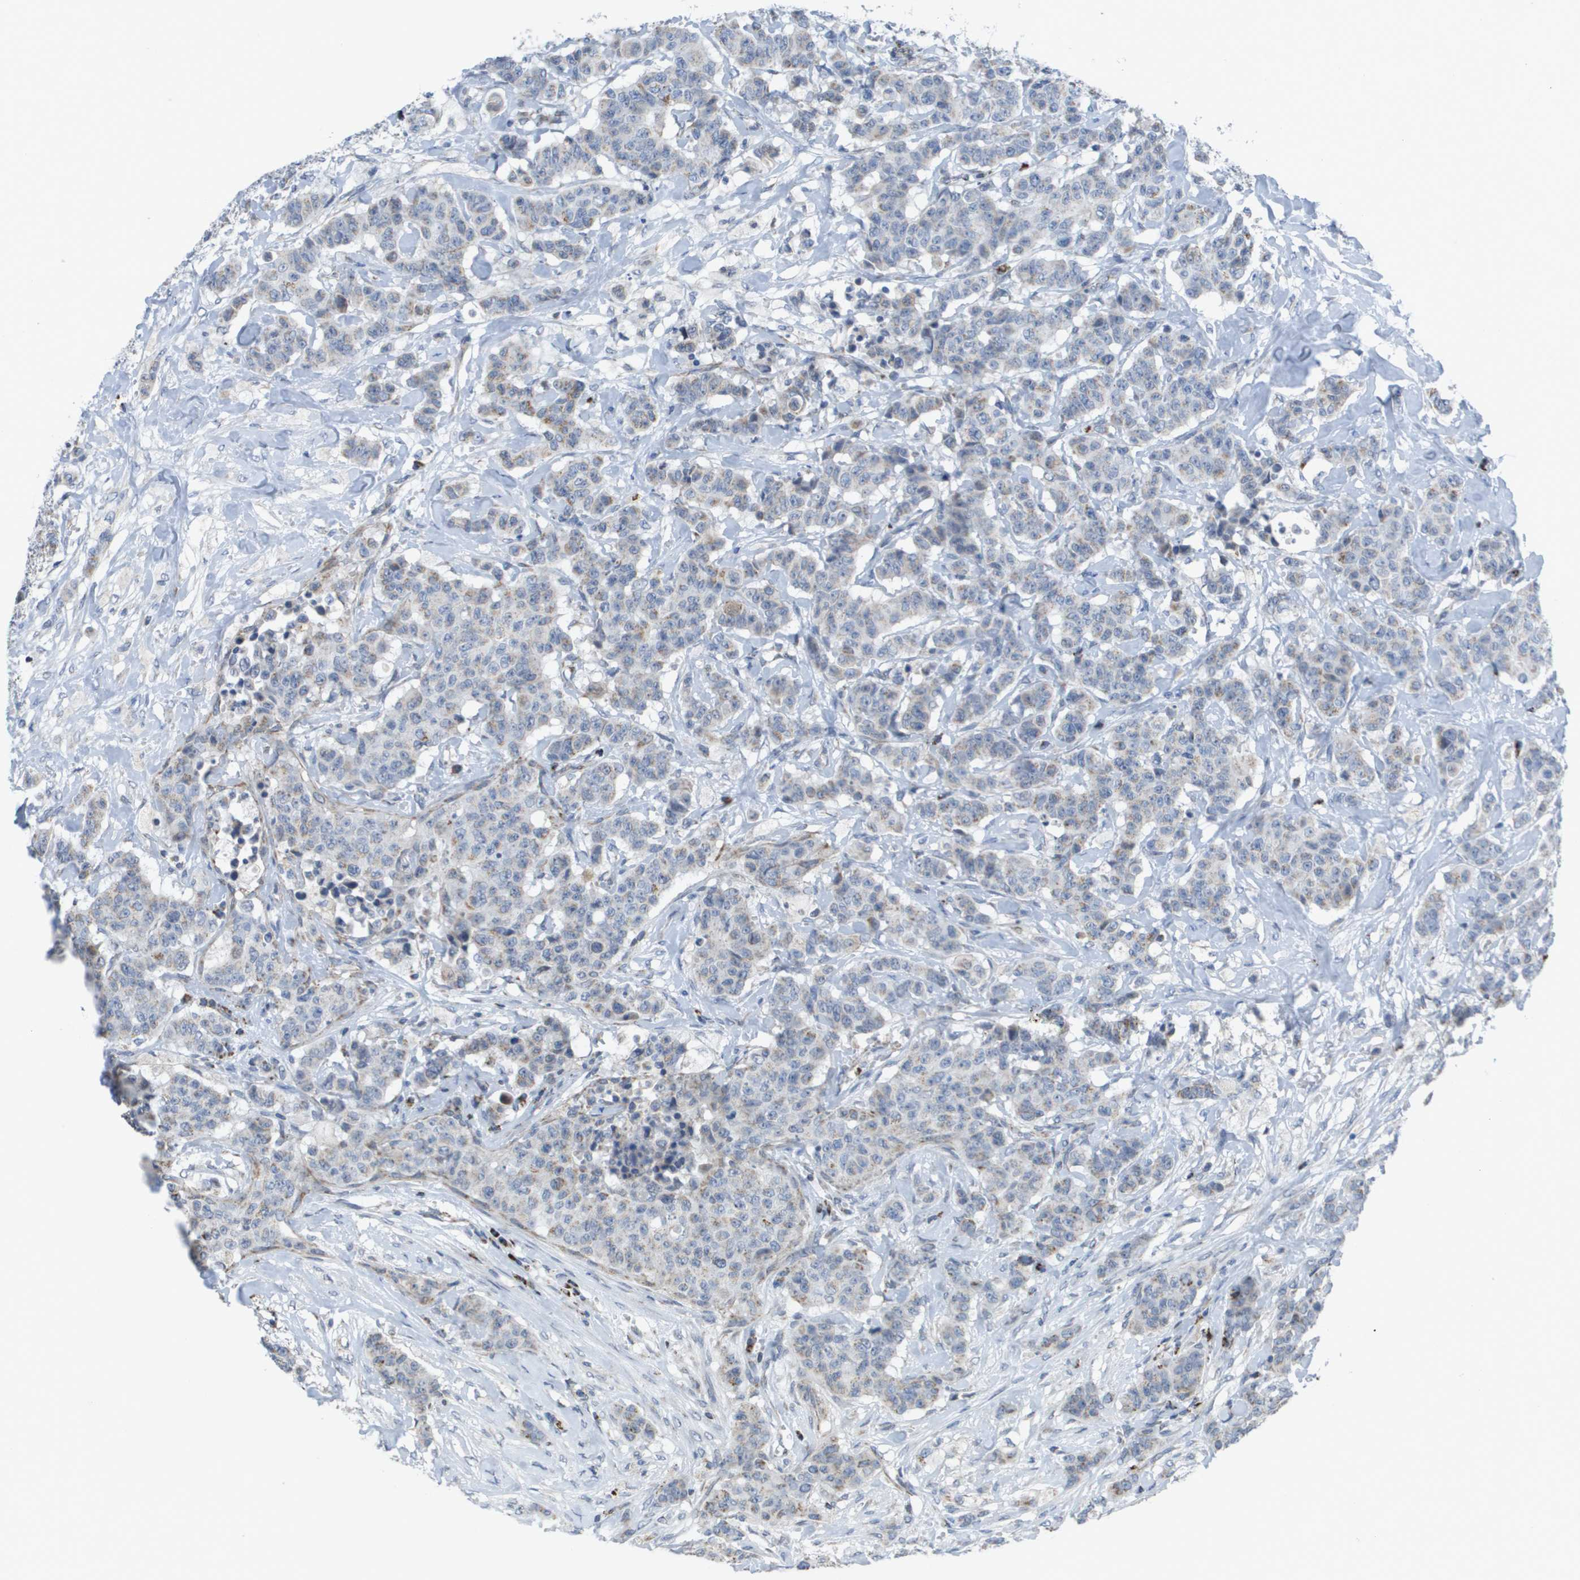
{"staining": {"intensity": "moderate", "quantity": "<25%", "location": "cytoplasmic/membranous"}, "tissue": "breast cancer", "cell_type": "Tumor cells", "image_type": "cancer", "snomed": [{"axis": "morphology", "description": "Normal tissue, NOS"}, {"axis": "morphology", "description": "Duct carcinoma"}, {"axis": "topography", "description": "Breast"}], "caption": "Immunohistochemistry (DAB) staining of human infiltrating ductal carcinoma (breast) demonstrates moderate cytoplasmic/membranous protein expression in about <25% of tumor cells. Using DAB (brown) and hematoxylin (blue) stains, captured at high magnification using brightfield microscopy.", "gene": "TMEM223", "patient": {"sex": "female", "age": 40}}